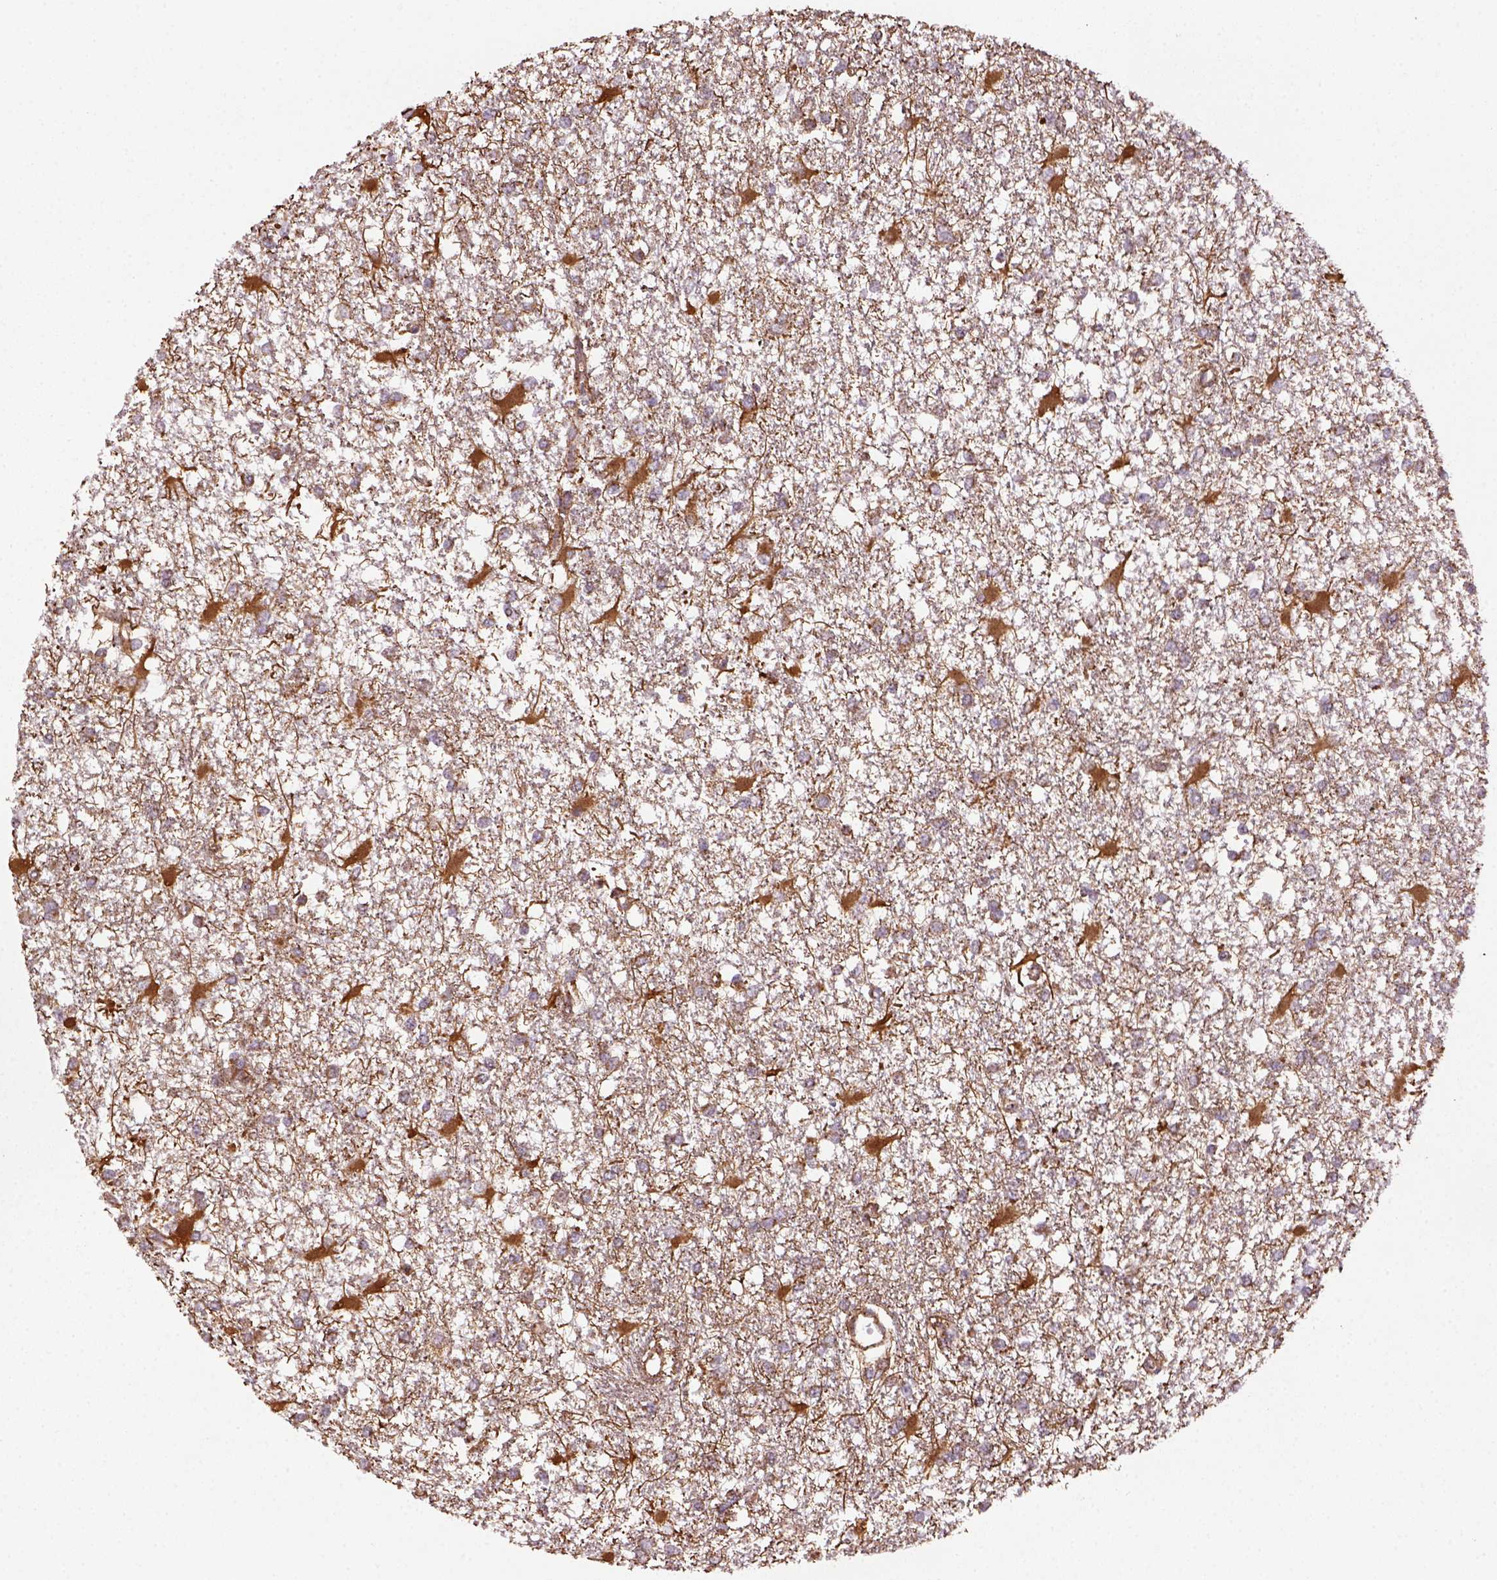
{"staining": {"intensity": "weak", "quantity": ">75%", "location": "cytoplasmic/membranous"}, "tissue": "glioma", "cell_type": "Tumor cells", "image_type": "cancer", "snomed": [{"axis": "morphology", "description": "Glioma, malignant, High grade"}, {"axis": "topography", "description": "Cerebral cortex"}], "caption": "IHC of human malignant high-grade glioma displays low levels of weak cytoplasmic/membranous positivity in about >75% of tumor cells.", "gene": "MAPK8IP3", "patient": {"sex": "male", "age": 79}}